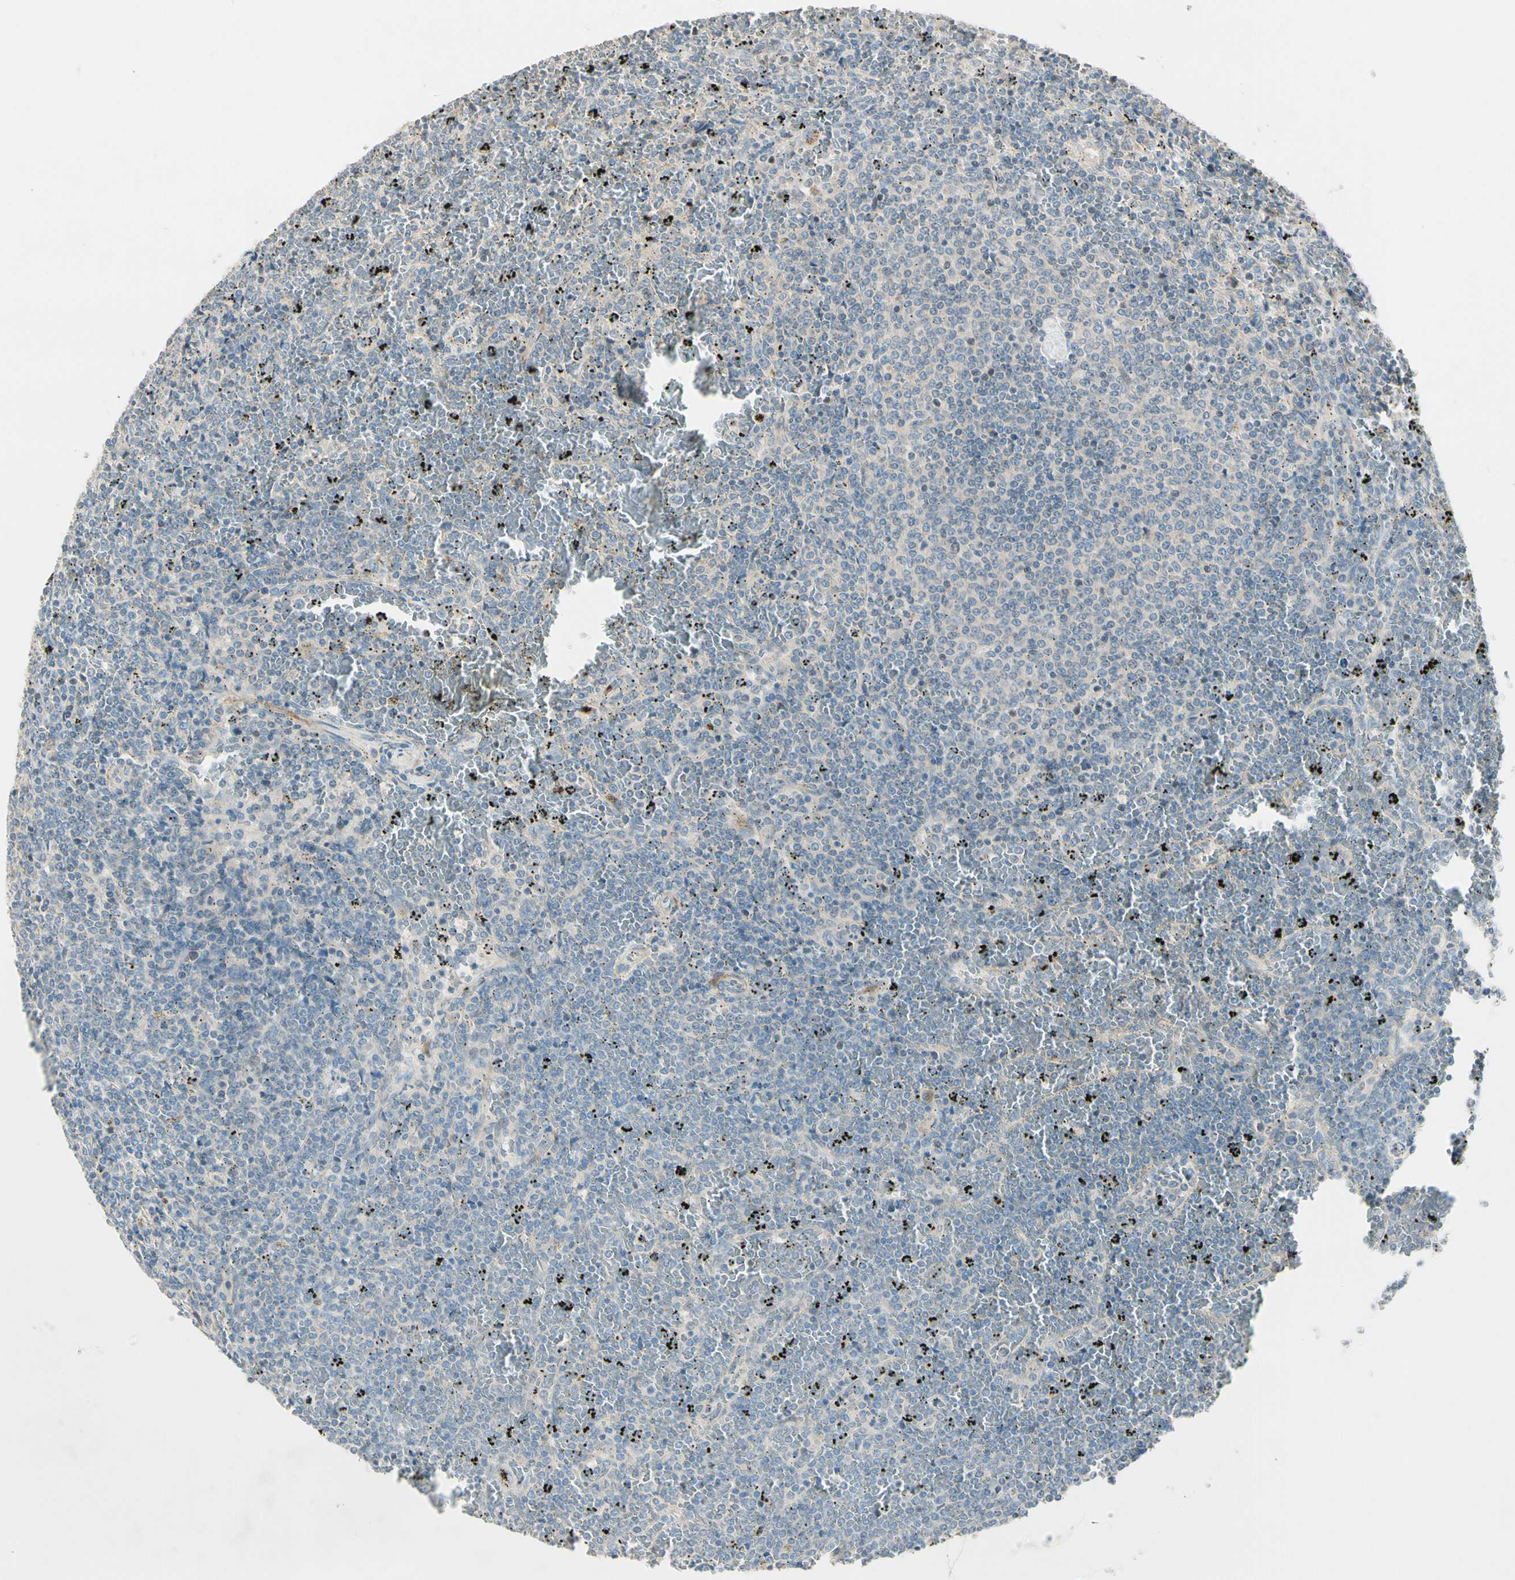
{"staining": {"intensity": "negative", "quantity": "none", "location": "none"}, "tissue": "lymphoma", "cell_type": "Tumor cells", "image_type": "cancer", "snomed": [{"axis": "morphology", "description": "Malignant lymphoma, non-Hodgkin's type, Low grade"}, {"axis": "topography", "description": "Spleen"}], "caption": "Immunohistochemical staining of malignant lymphoma, non-Hodgkin's type (low-grade) demonstrates no significant positivity in tumor cells.", "gene": "ADGRA3", "patient": {"sex": "female", "age": 77}}